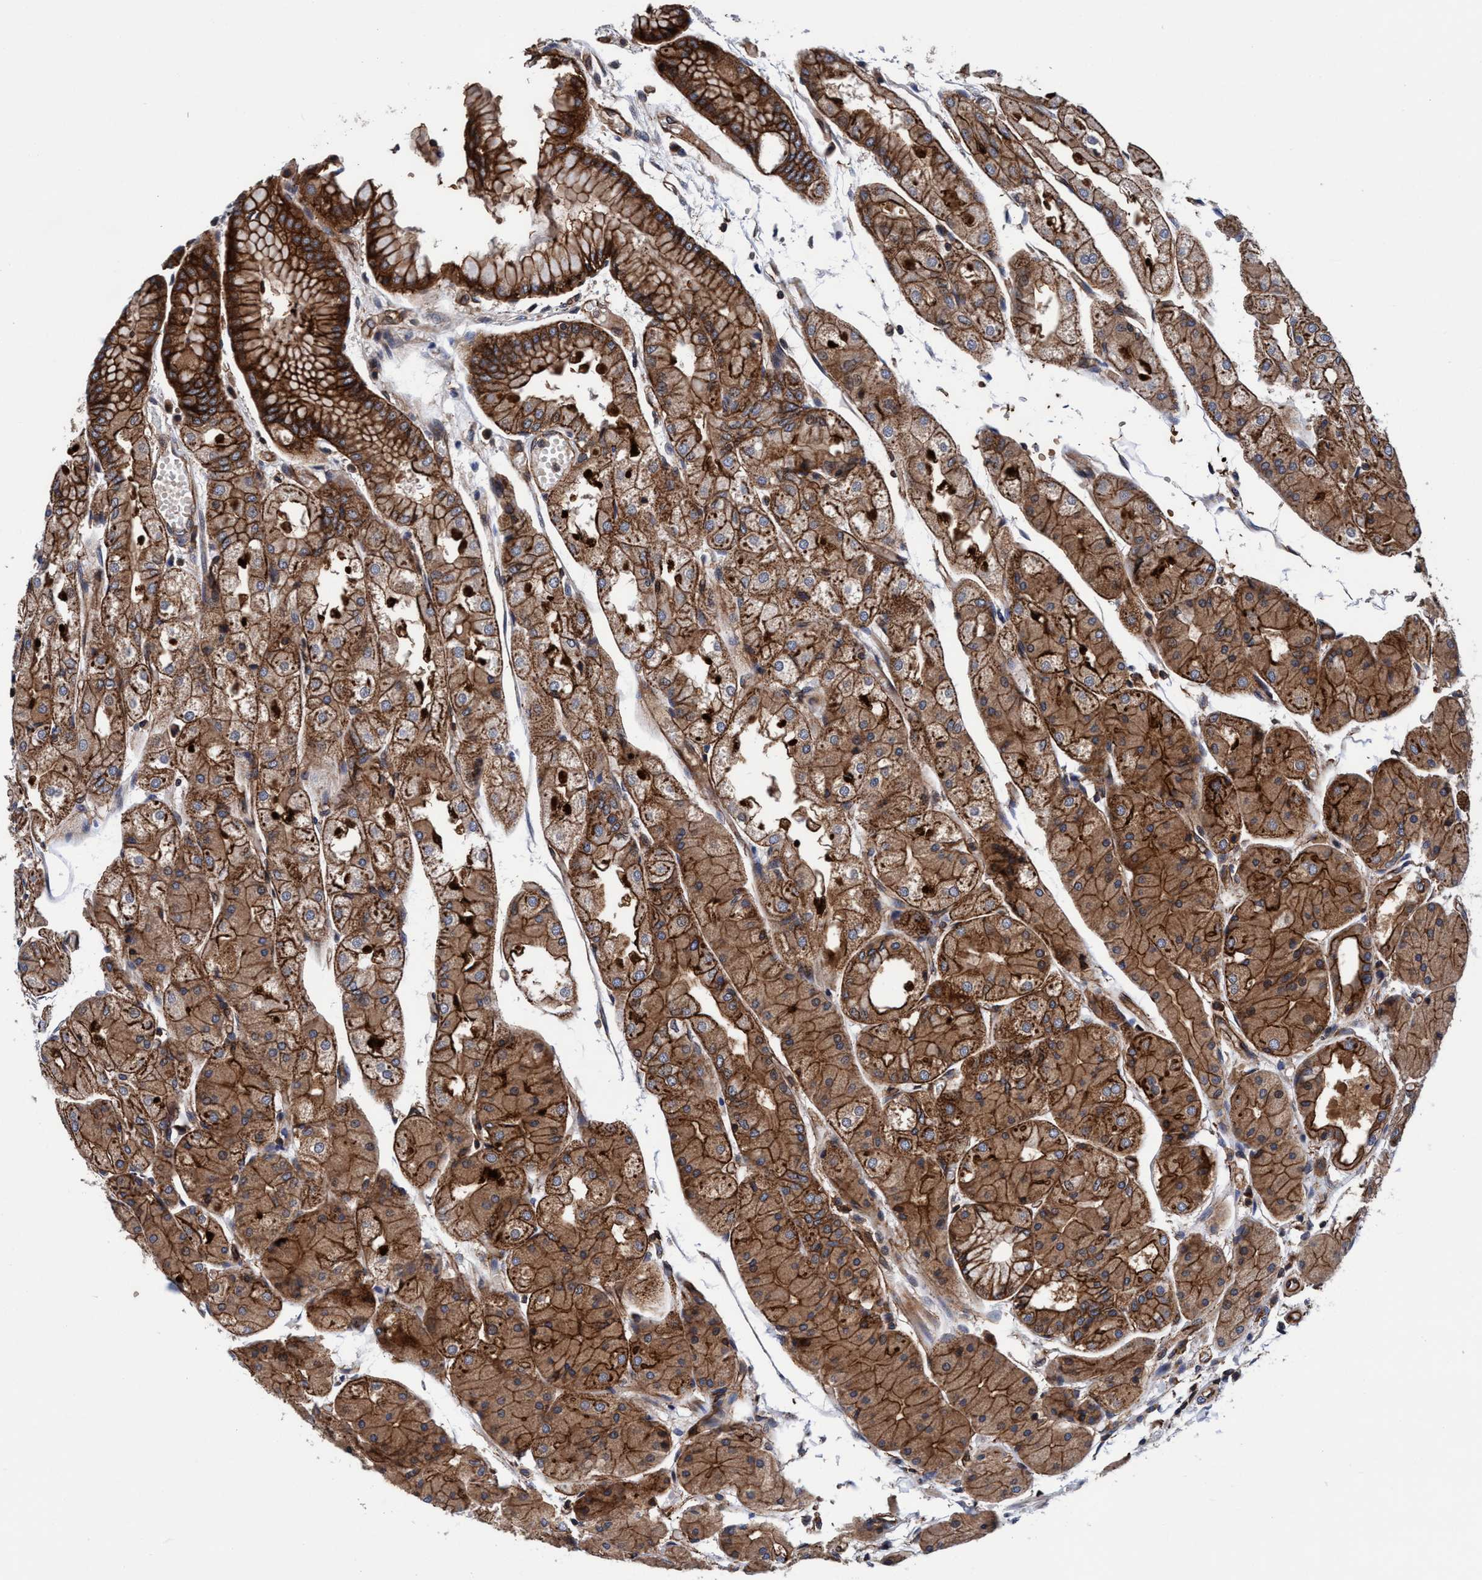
{"staining": {"intensity": "strong", "quantity": ">75%", "location": "cytoplasmic/membranous"}, "tissue": "stomach", "cell_type": "Glandular cells", "image_type": "normal", "snomed": [{"axis": "morphology", "description": "Normal tissue, NOS"}, {"axis": "topography", "description": "Stomach, upper"}], "caption": "Brown immunohistochemical staining in normal stomach exhibits strong cytoplasmic/membranous expression in about >75% of glandular cells. (DAB (3,3'-diaminobenzidine) IHC, brown staining for protein, blue staining for nuclei).", "gene": "MCM3AP", "patient": {"sex": "male", "age": 72}}